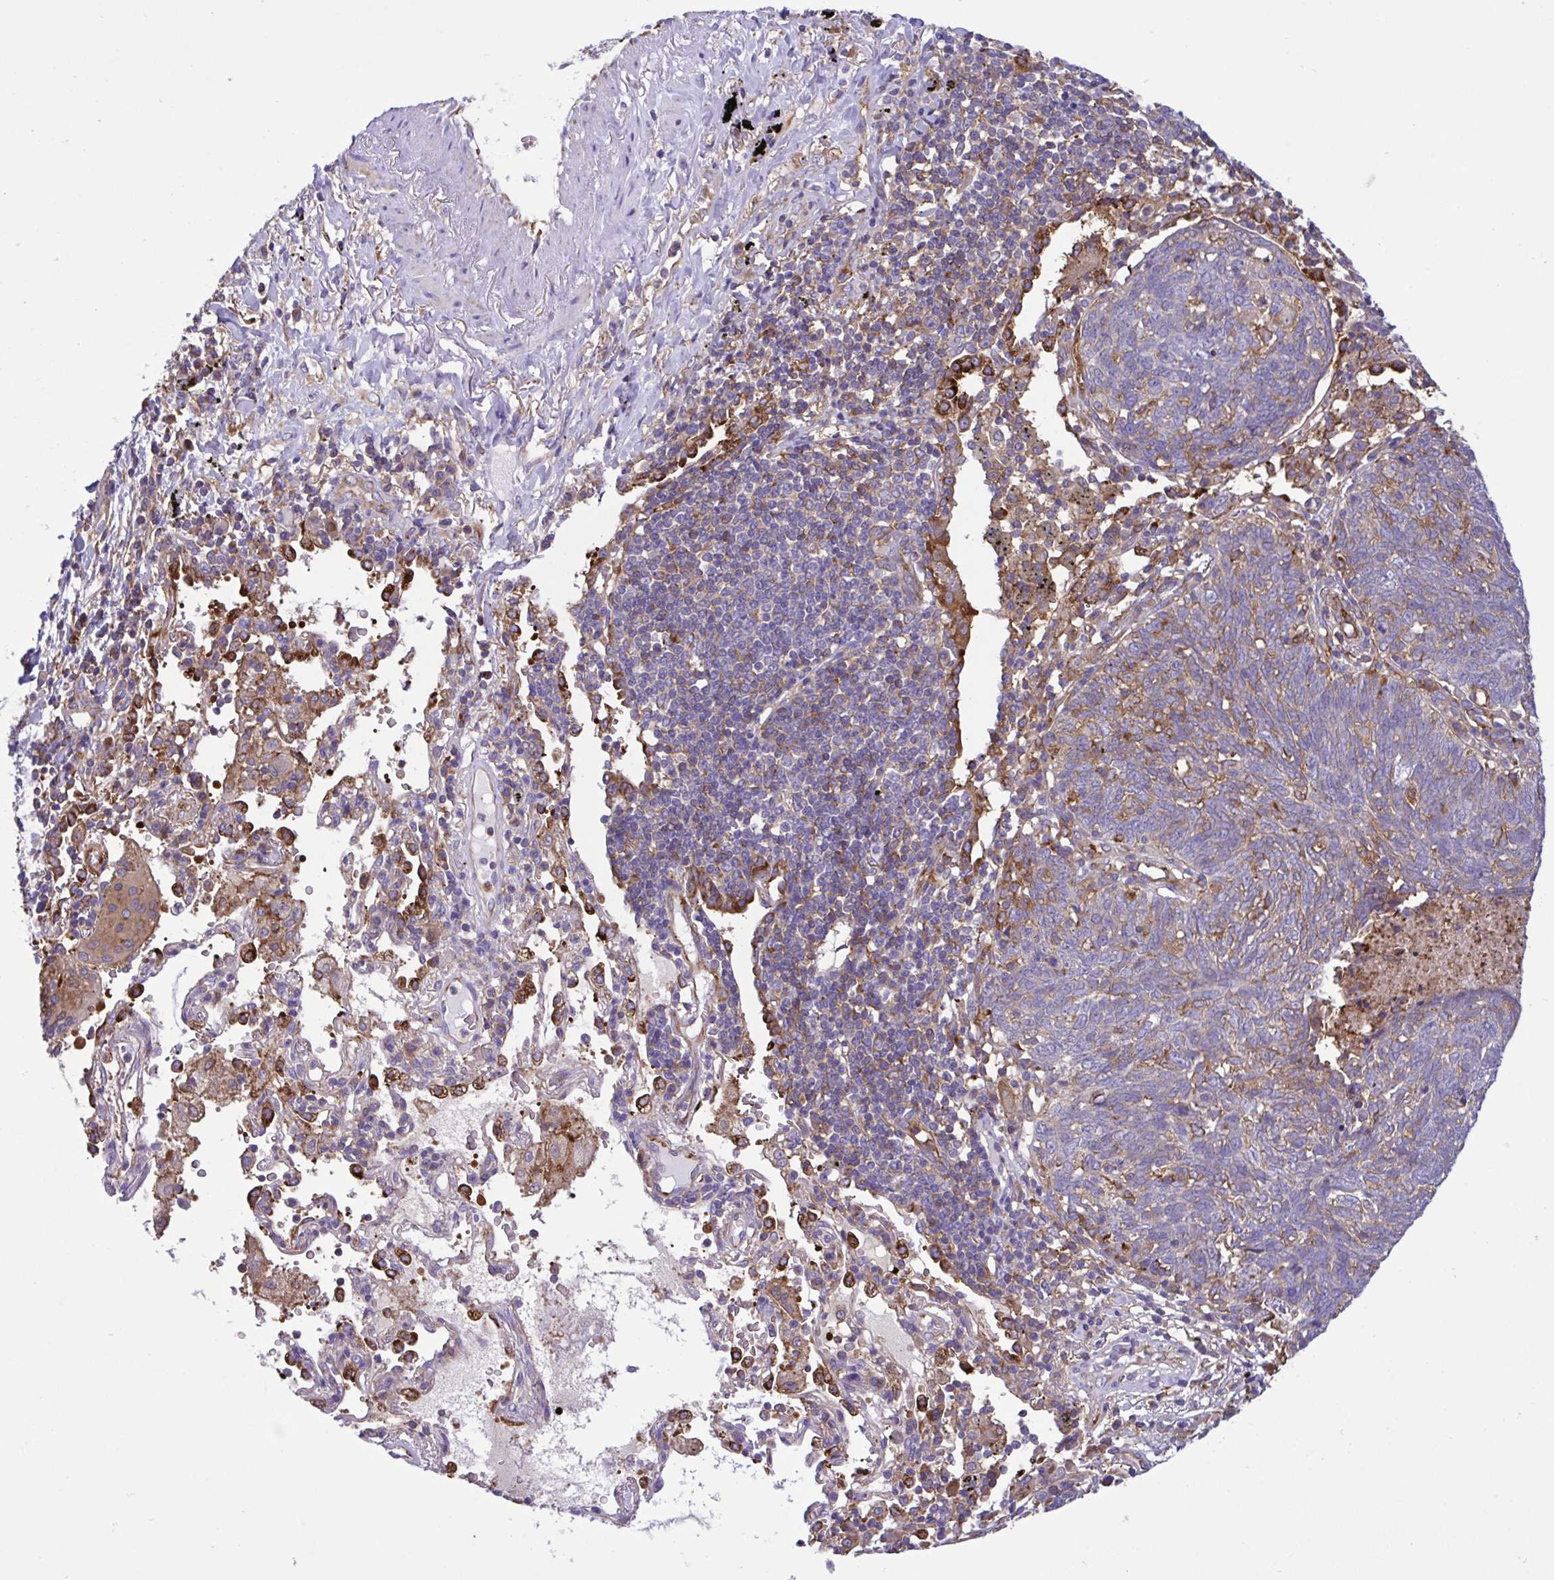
{"staining": {"intensity": "moderate", "quantity": "<25%", "location": "cytoplasmic/membranous"}, "tissue": "lung cancer", "cell_type": "Tumor cells", "image_type": "cancer", "snomed": [{"axis": "morphology", "description": "Squamous cell carcinoma, NOS"}, {"axis": "topography", "description": "Lung"}], "caption": "Moderate cytoplasmic/membranous expression for a protein is appreciated in about <25% of tumor cells of lung cancer using IHC.", "gene": "OR51M1", "patient": {"sex": "female", "age": 72}}